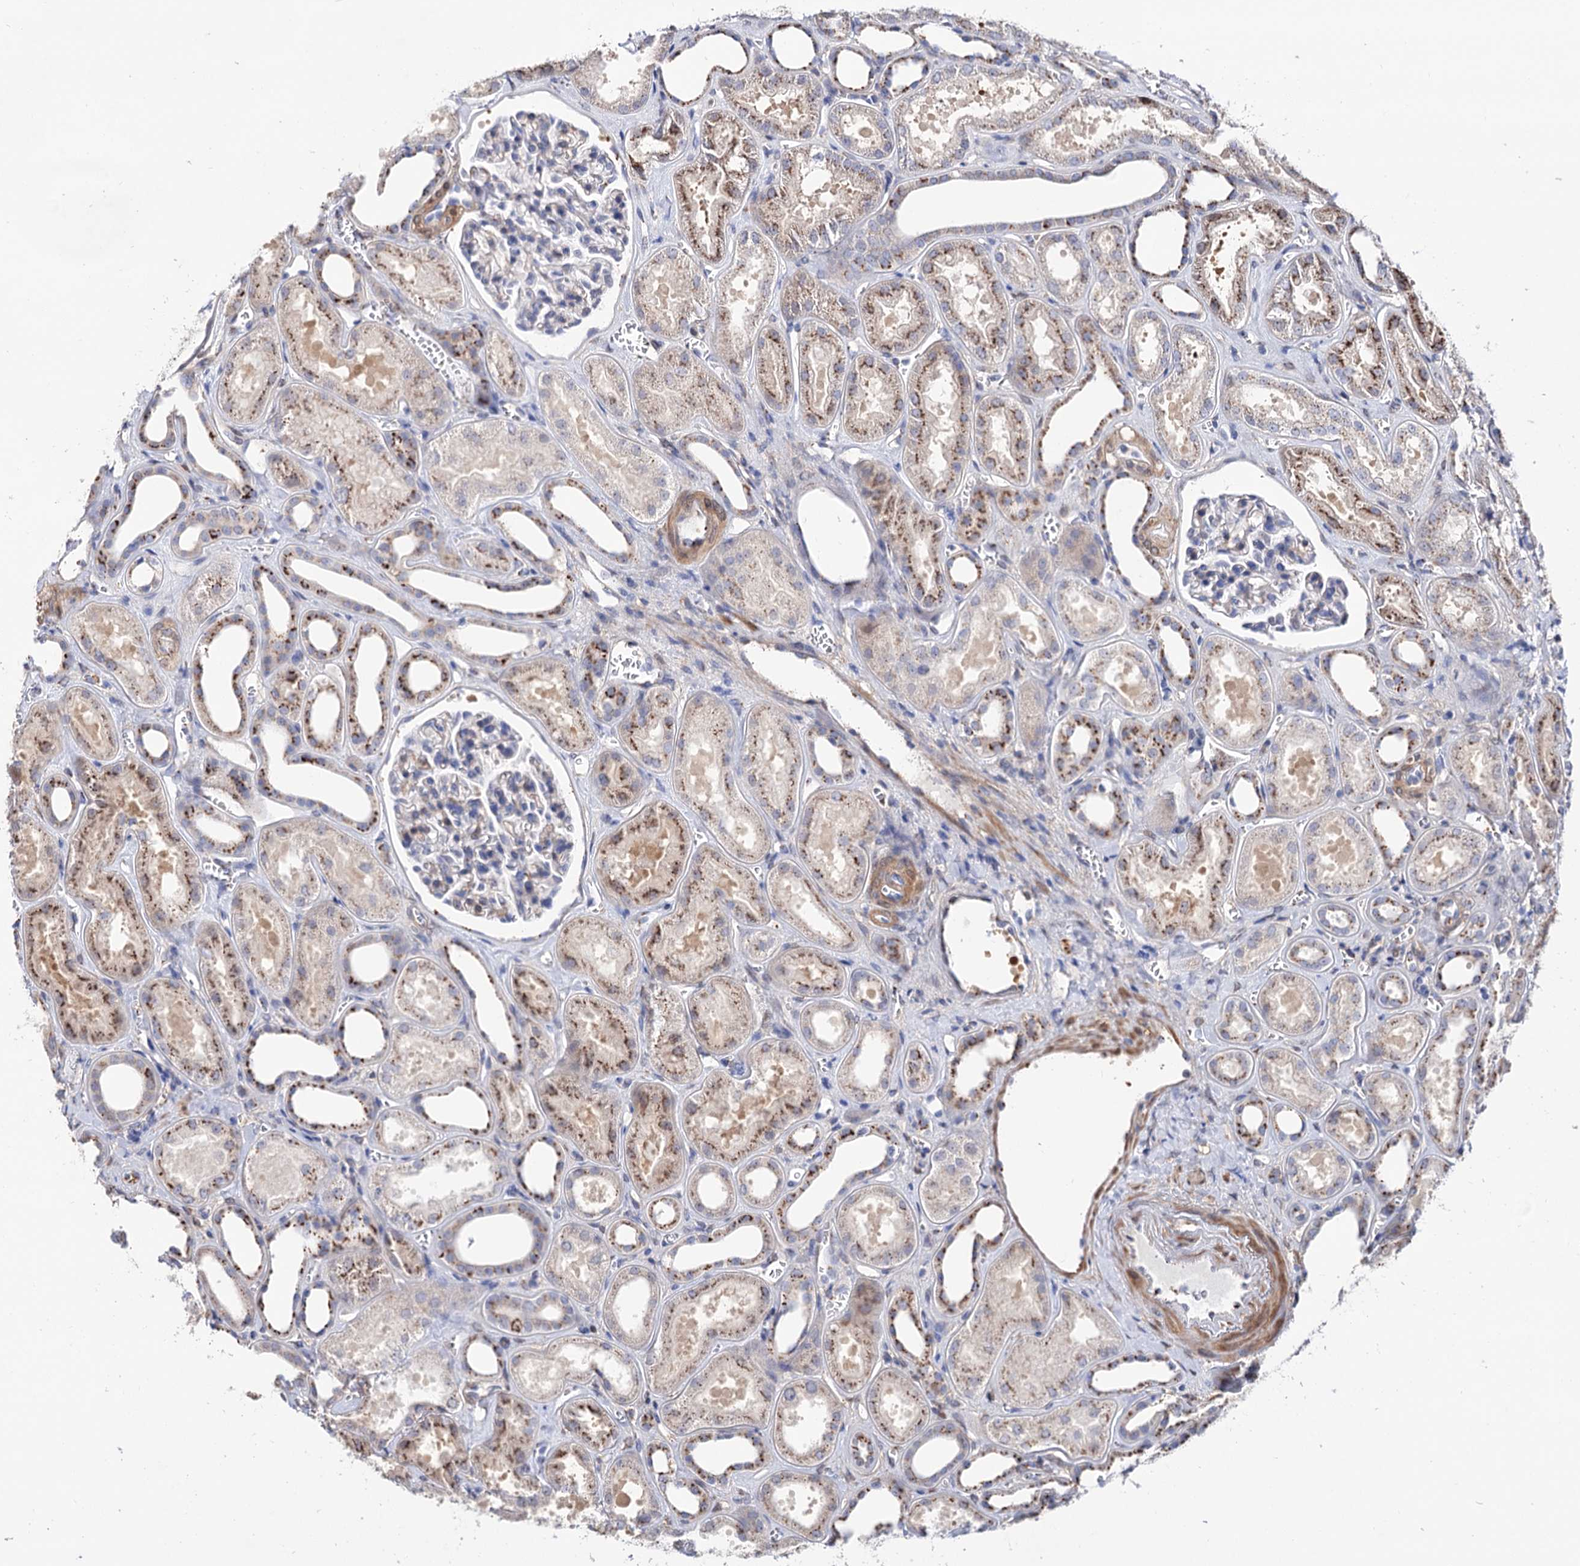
{"staining": {"intensity": "negative", "quantity": "none", "location": "none"}, "tissue": "kidney", "cell_type": "Cells in glomeruli", "image_type": "normal", "snomed": [{"axis": "morphology", "description": "Normal tissue, NOS"}, {"axis": "morphology", "description": "Adenocarcinoma, NOS"}, {"axis": "topography", "description": "Kidney"}], "caption": "A high-resolution image shows immunohistochemistry staining of unremarkable kidney, which shows no significant positivity in cells in glomeruli. Nuclei are stained in blue.", "gene": "C11orf96", "patient": {"sex": "female", "age": 68}}